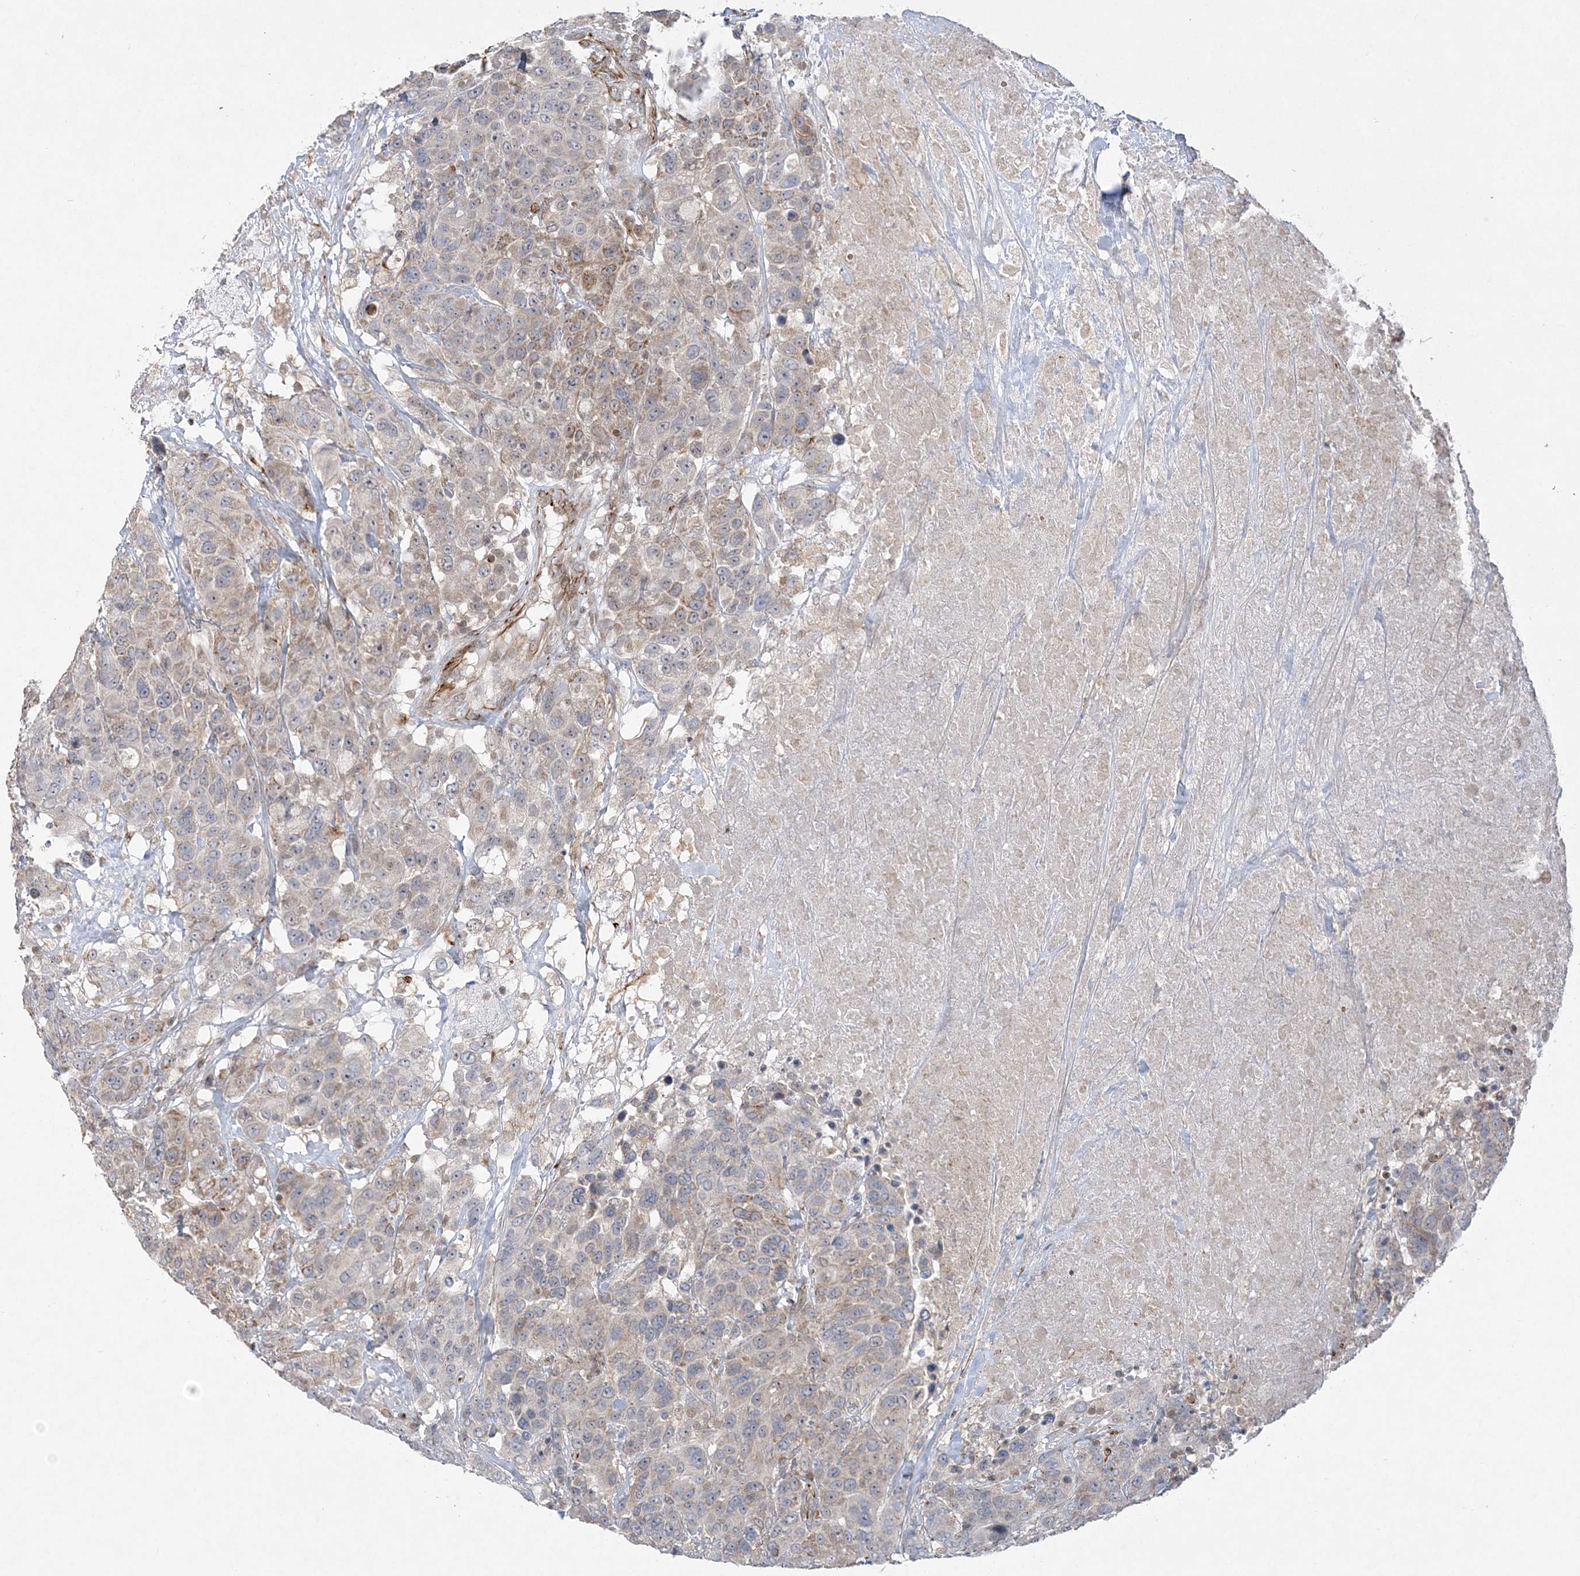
{"staining": {"intensity": "weak", "quantity": "25%-75%", "location": "cytoplasmic/membranous"}, "tissue": "breast cancer", "cell_type": "Tumor cells", "image_type": "cancer", "snomed": [{"axis": "morphology", "description": "Duct carcinoma"}, {"axis": "topography", "description": "Breast"}], "caption": "Tumor cells demonstrate weak cytoplasmic/membranous expression in about 25%-75% of cells in breast intraductal carcinoma. Using DAB (brown) and hematoxylin (blue) stains, captured at high magnification using brightfield microscopy.", "gene": "INPP1", "patient": {"sex": "female", "age": 37}}